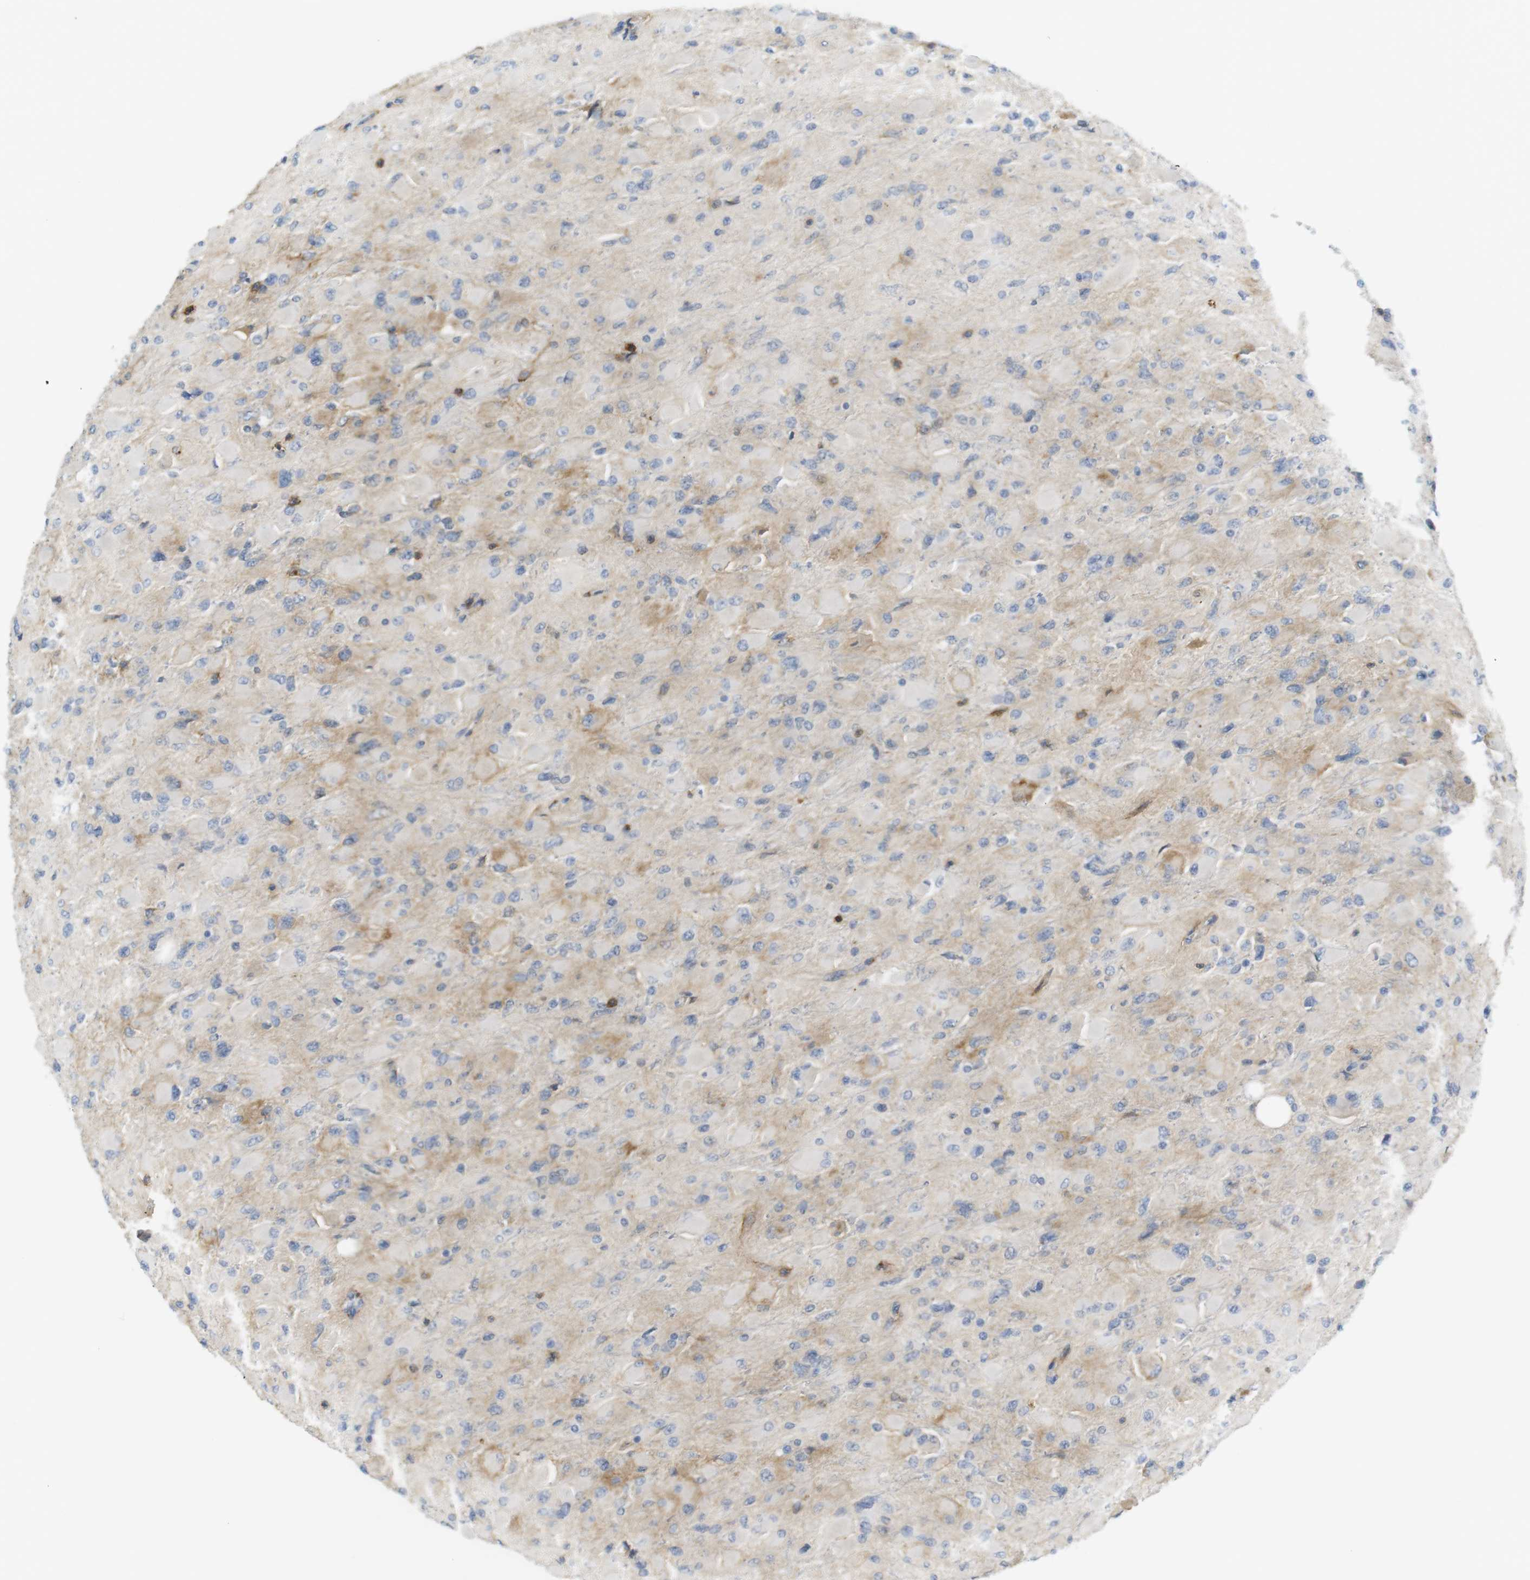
{"staining": {"intensity": "moderate", "quantity": "25%-75%", "location": "cytoplasmic/membranous"}, "tissue": "glioma", "cell_type": "Tumor cells", "image_type": "cancer", "snomed": [{"axis": "morphology", "description": "Glioma, malignant, High grade"}, {"axis": "topography", "description": "Cerebral cortex"}], "caption": "Protein expression analysis of glioma displays moderate cytoplasmic/membranous staining in about 25%-75% of tumor cells. (IHC, brightfield microscopy, high magnification).", "gene": "F2R", "patient": {"sex": "female", "age": 36}}